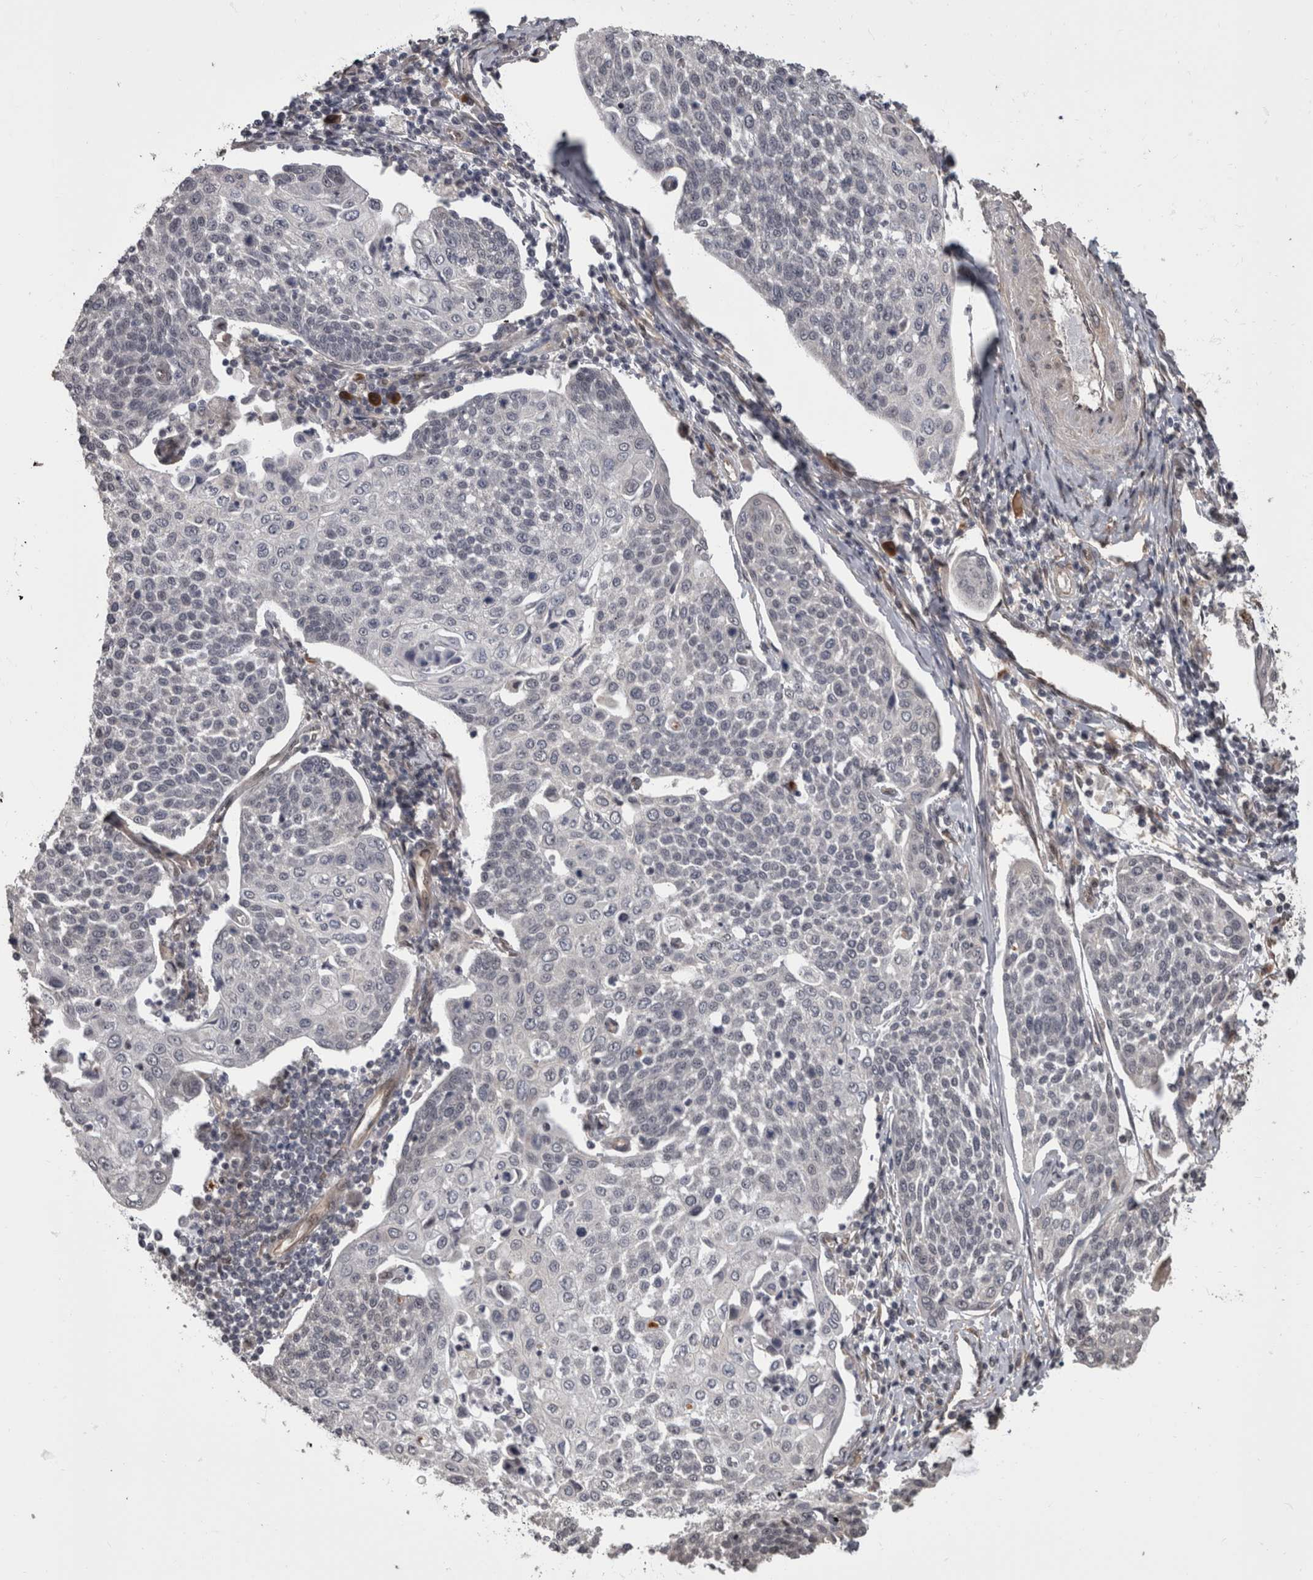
{"staining": {"intensity": "negative", "quantity": "none", "location": "none"}, "tissue": "cervical cancer", "cell_type": "Tumor cells", "image_type": "cancer", "snomed": [{"axis": "morphology", "description": "Squamous cell carcinoma, NOS"}, {"axis": "topography", "description": "Cervix"}], "caption": "Histopathology image shows no protein positivity in tumor cells of cervical cancer (squamous cell carcinoma) tissue.", "gene": "AKT3", "patient": {"sex": "female", "age": 34}}